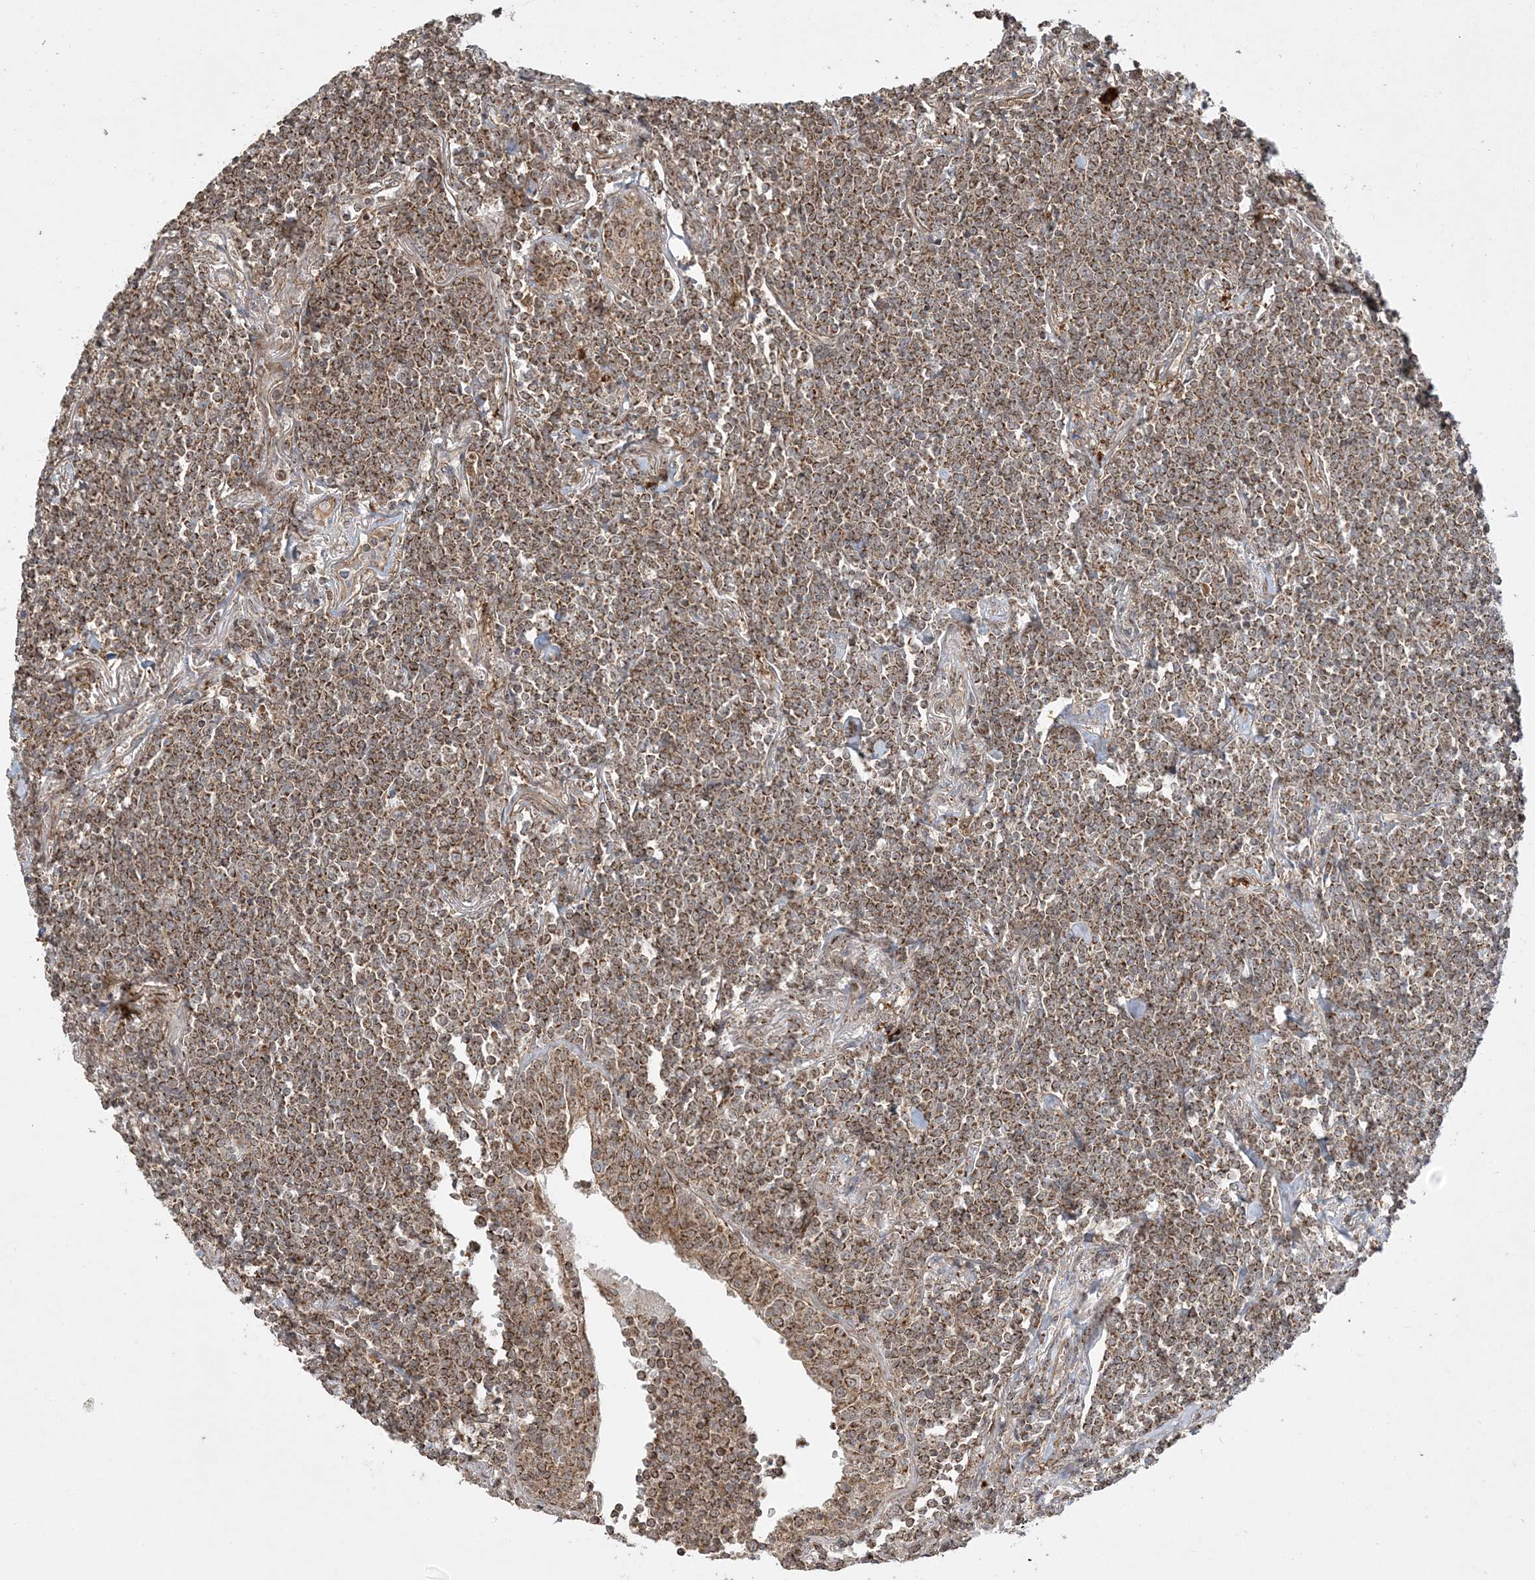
{"staining": {"intensity": "moderate", "quantity": ">75%", "location": "cytoplasmic/membranous"}, "tissue": "lymphoma", "cell_type": "Tumor cells", "image_type": "cancer", "snomed": [{"axis": "morphology", "description": "Malignant lymphoma, non-Hodgkin's type, Low grade"}, {"axis": "topography", "description": "Lung"}], "caption": "Immunohistochemistry (IHC) (DAB) staining of human lymphoma shows moderate cytoplasmic/membranous protein staining in about >75% of tumor cells. The staining was performed using DAB, with brown indicating positive protein expression. Nuclei are stained blue with hematoxylin.", "gene": "SCLT1", "patient": {"sex": "female", "age": 71}}